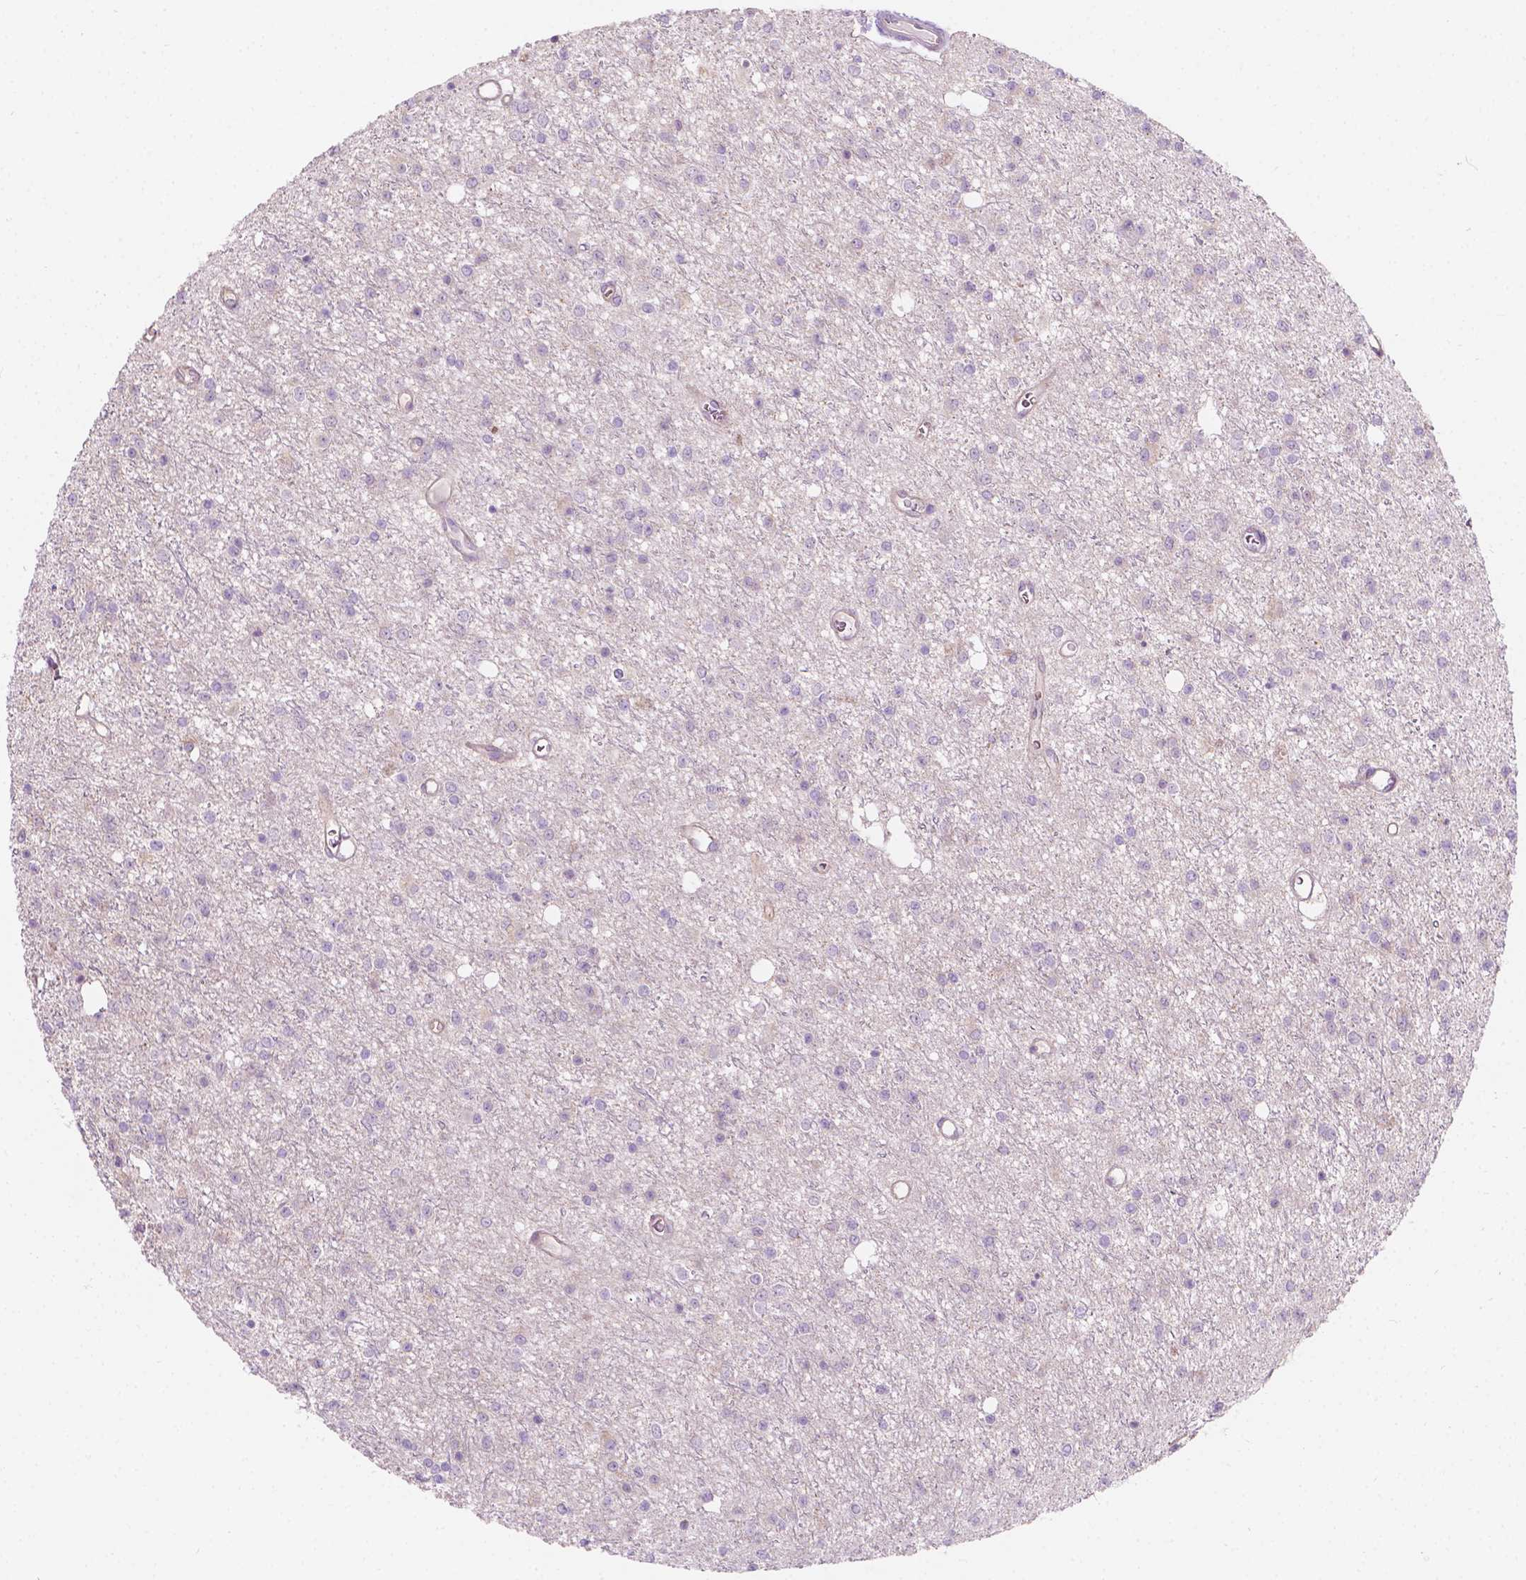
{"staining": {"intensity": "negative", "quantity": "none", "location": "none"}, "tissue": "glioma", "cell_type": "Tumor cells", "image_type": "cancer", "snomed": [{"axis": "morphology", "description": "Glioma, malignant, Low grade"}, {"axis": "topography", "description": "Brain"}], "caption": "A histopathology image of human low-grade glioma (malignant) is negative for staining in tumor cells.", "gene": "NOS1AP", "patient": {"sex": "female", "age": 45}}